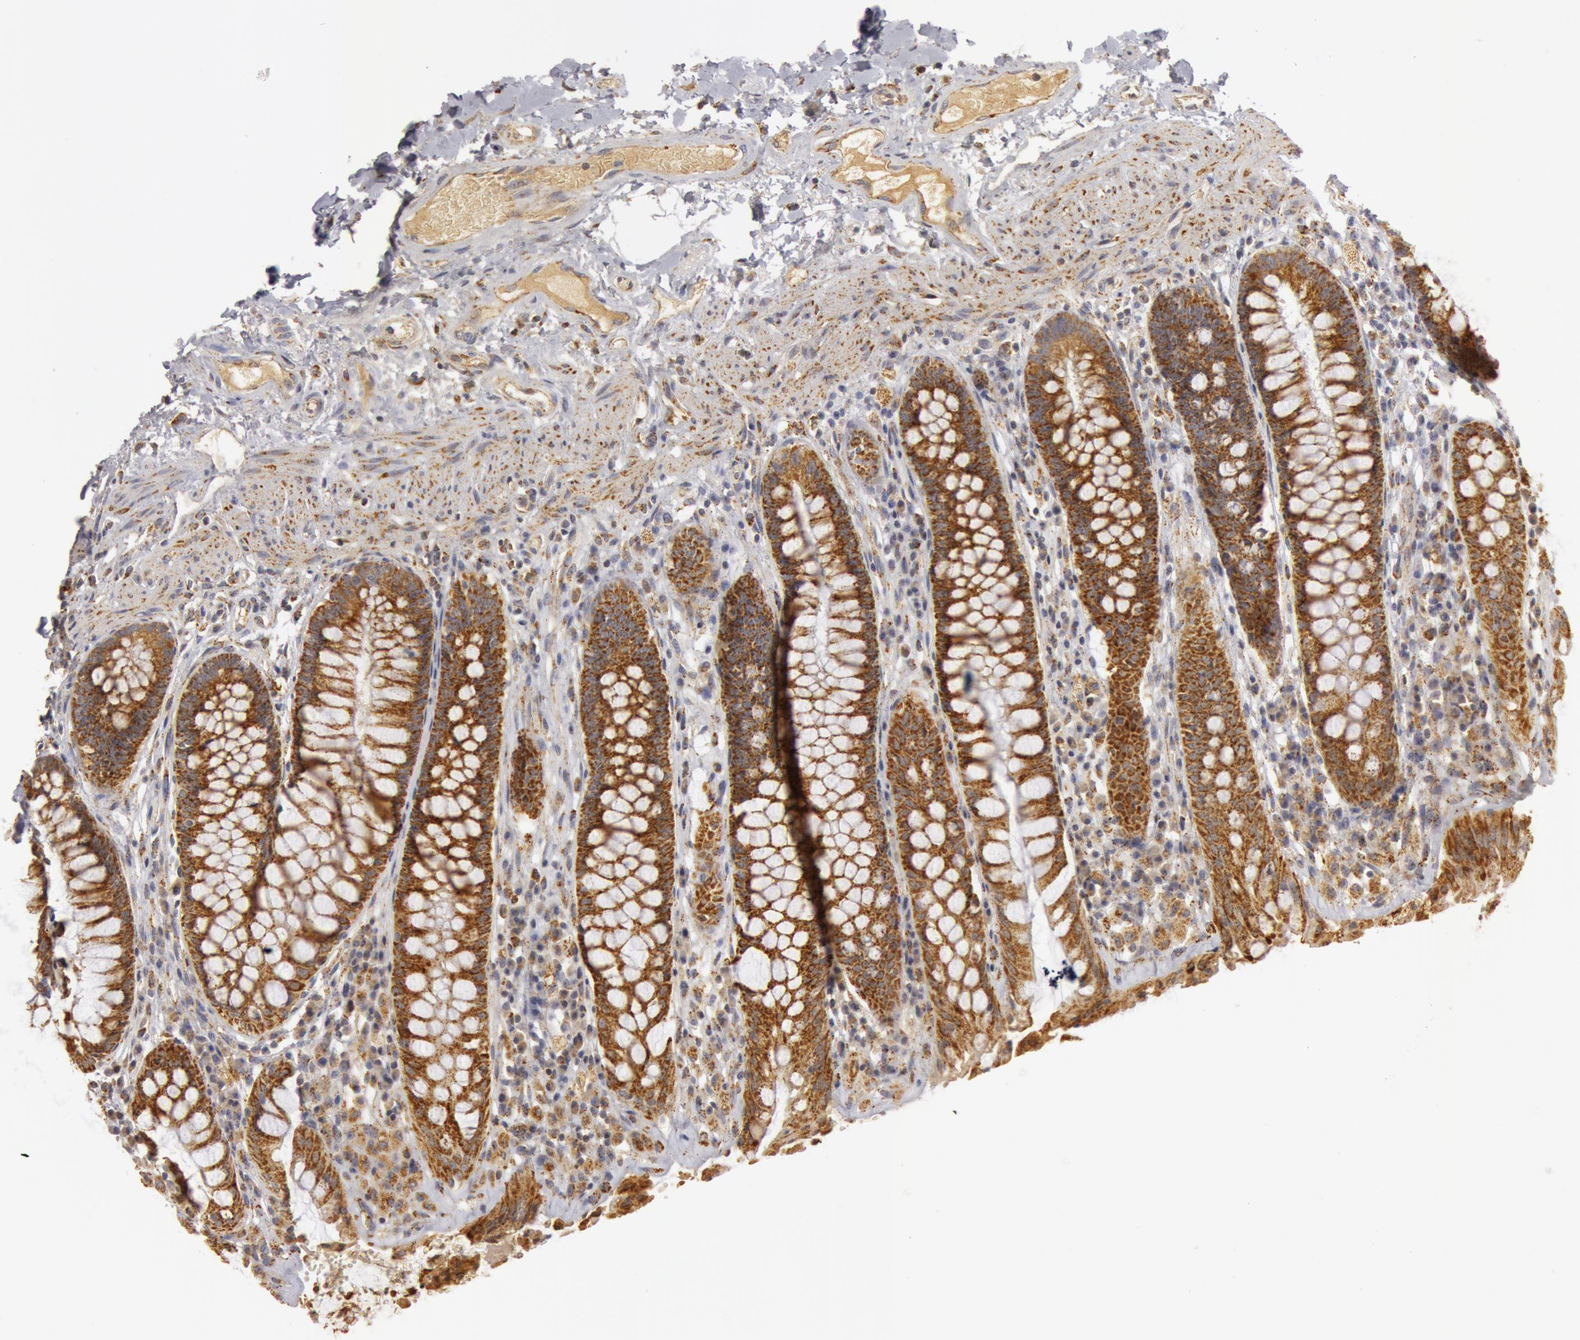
{"staining": {"intensity": "moderate", "quantity": ">75%", "location": "cytoplasmic/membranous"}, "tissue": "rectum", "cell_type": "Glandular cells", "image_type": "normal", "snomed": [{"axis": "morphology", "description": "Normal tissue, NOS"}, {"axis": "topography", "description": "Rectum"}], "caption": "The micrograph shows immunohistochemical staining of benign rectum. There is moderate cytoplasmic/membranous expression is appreciated in approximately >75% of glandular cells.", "gene": "C7", "patient": {"sex": "female", "age": 46}}